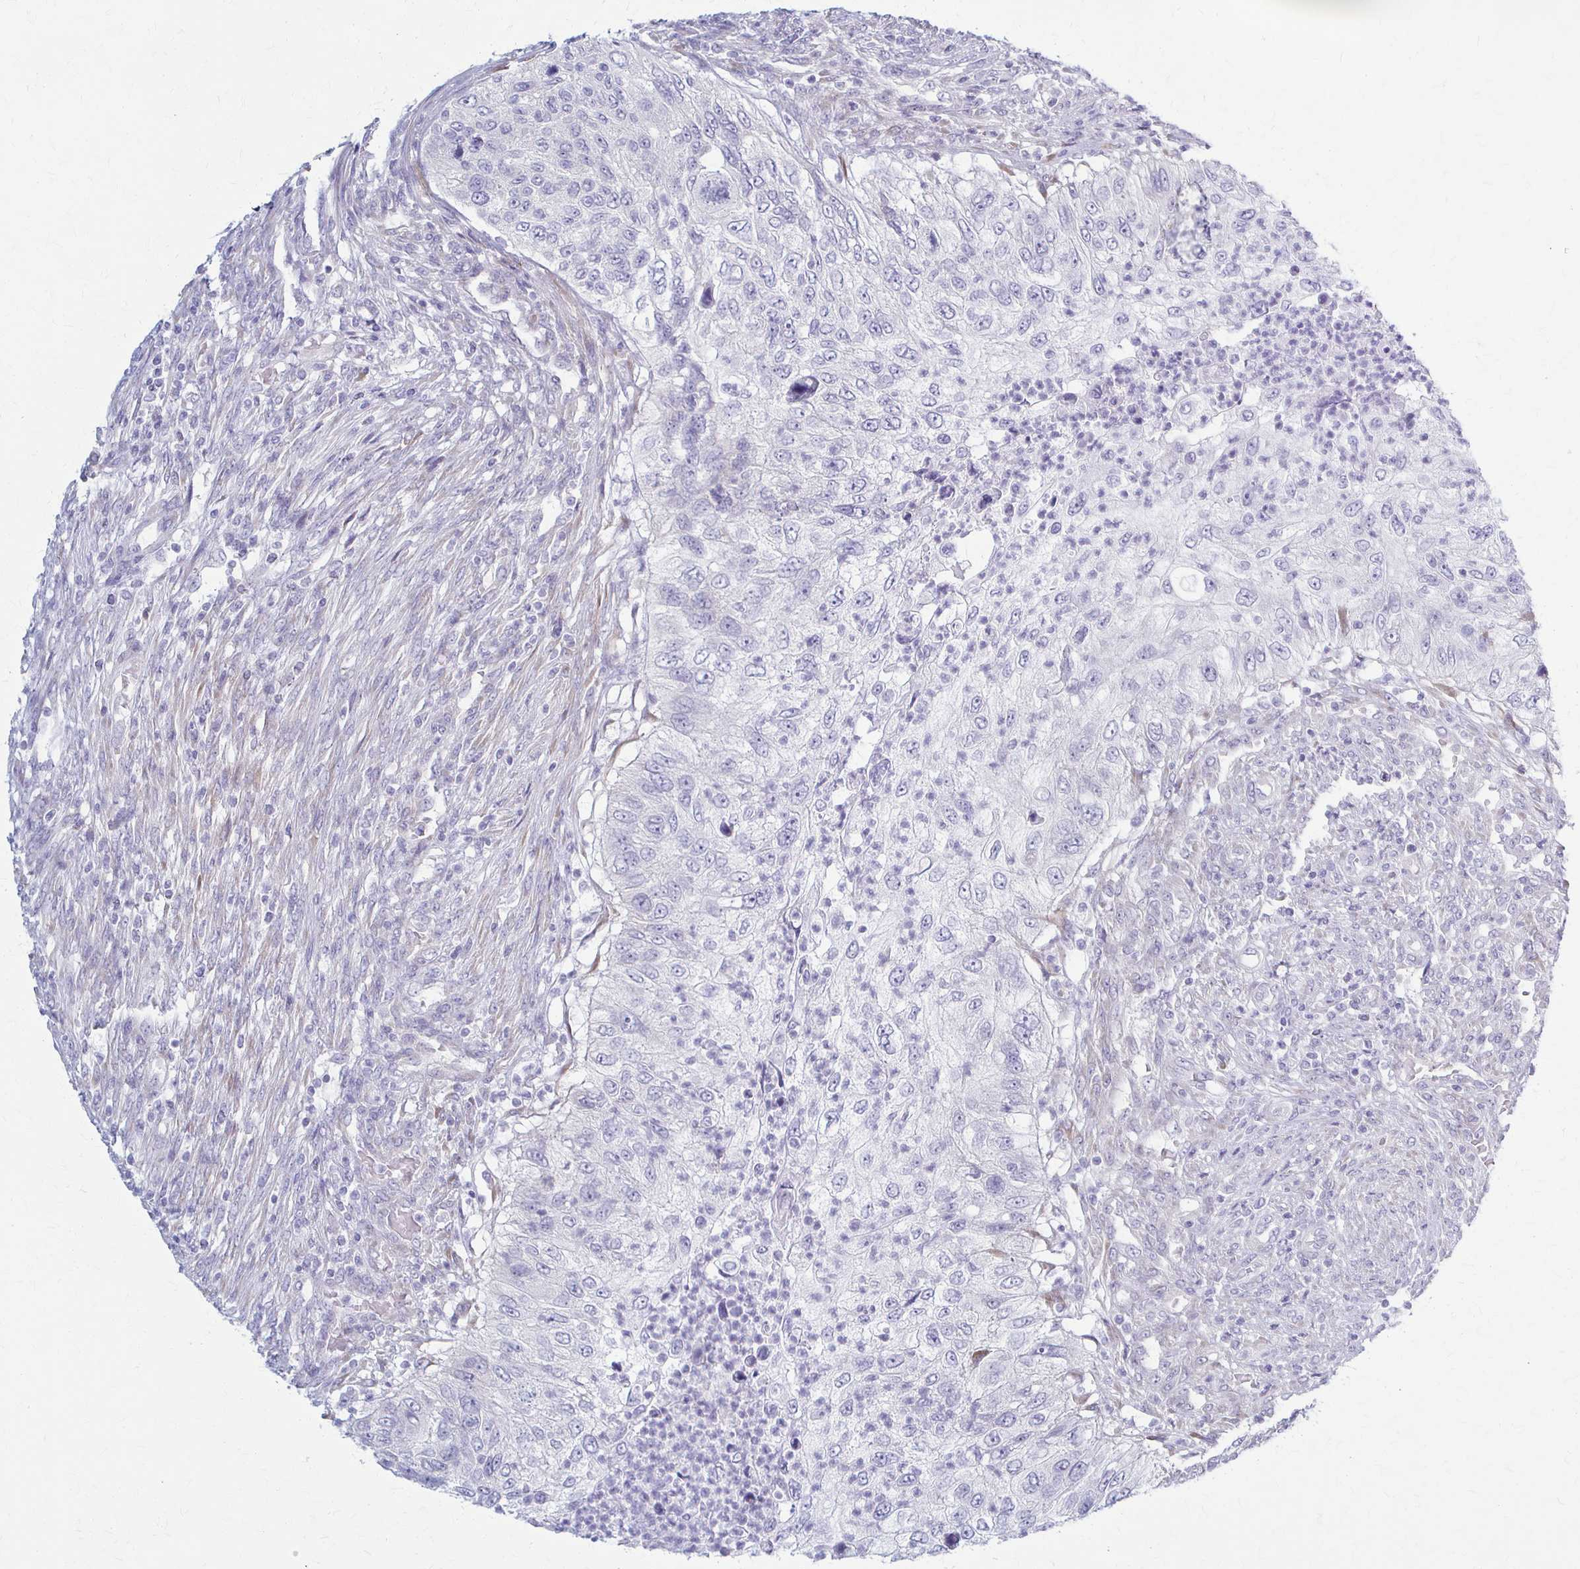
{"staining": {"intensity": "negative", "quantity": "none", "location": "none"}, "tissue": "urothelial cancer", "cell_type": "Tumor cells", "image_type": "cancer", "snomed": [{"axis": "morphology", "description": "Urothelial carcinoma, High grade"}, {"axis": "topography", "description": "Urinary bladder"}], "caption": "Immunohistochemical staining of urothelial carcinoma (high-grade) displays no significant positivity in tumor cells. (DAB (3,3'-diaminobenzidine) IHC, high magnification).", "gene": "PRKRA", "patient": {"sex": "female", "age": 60}}